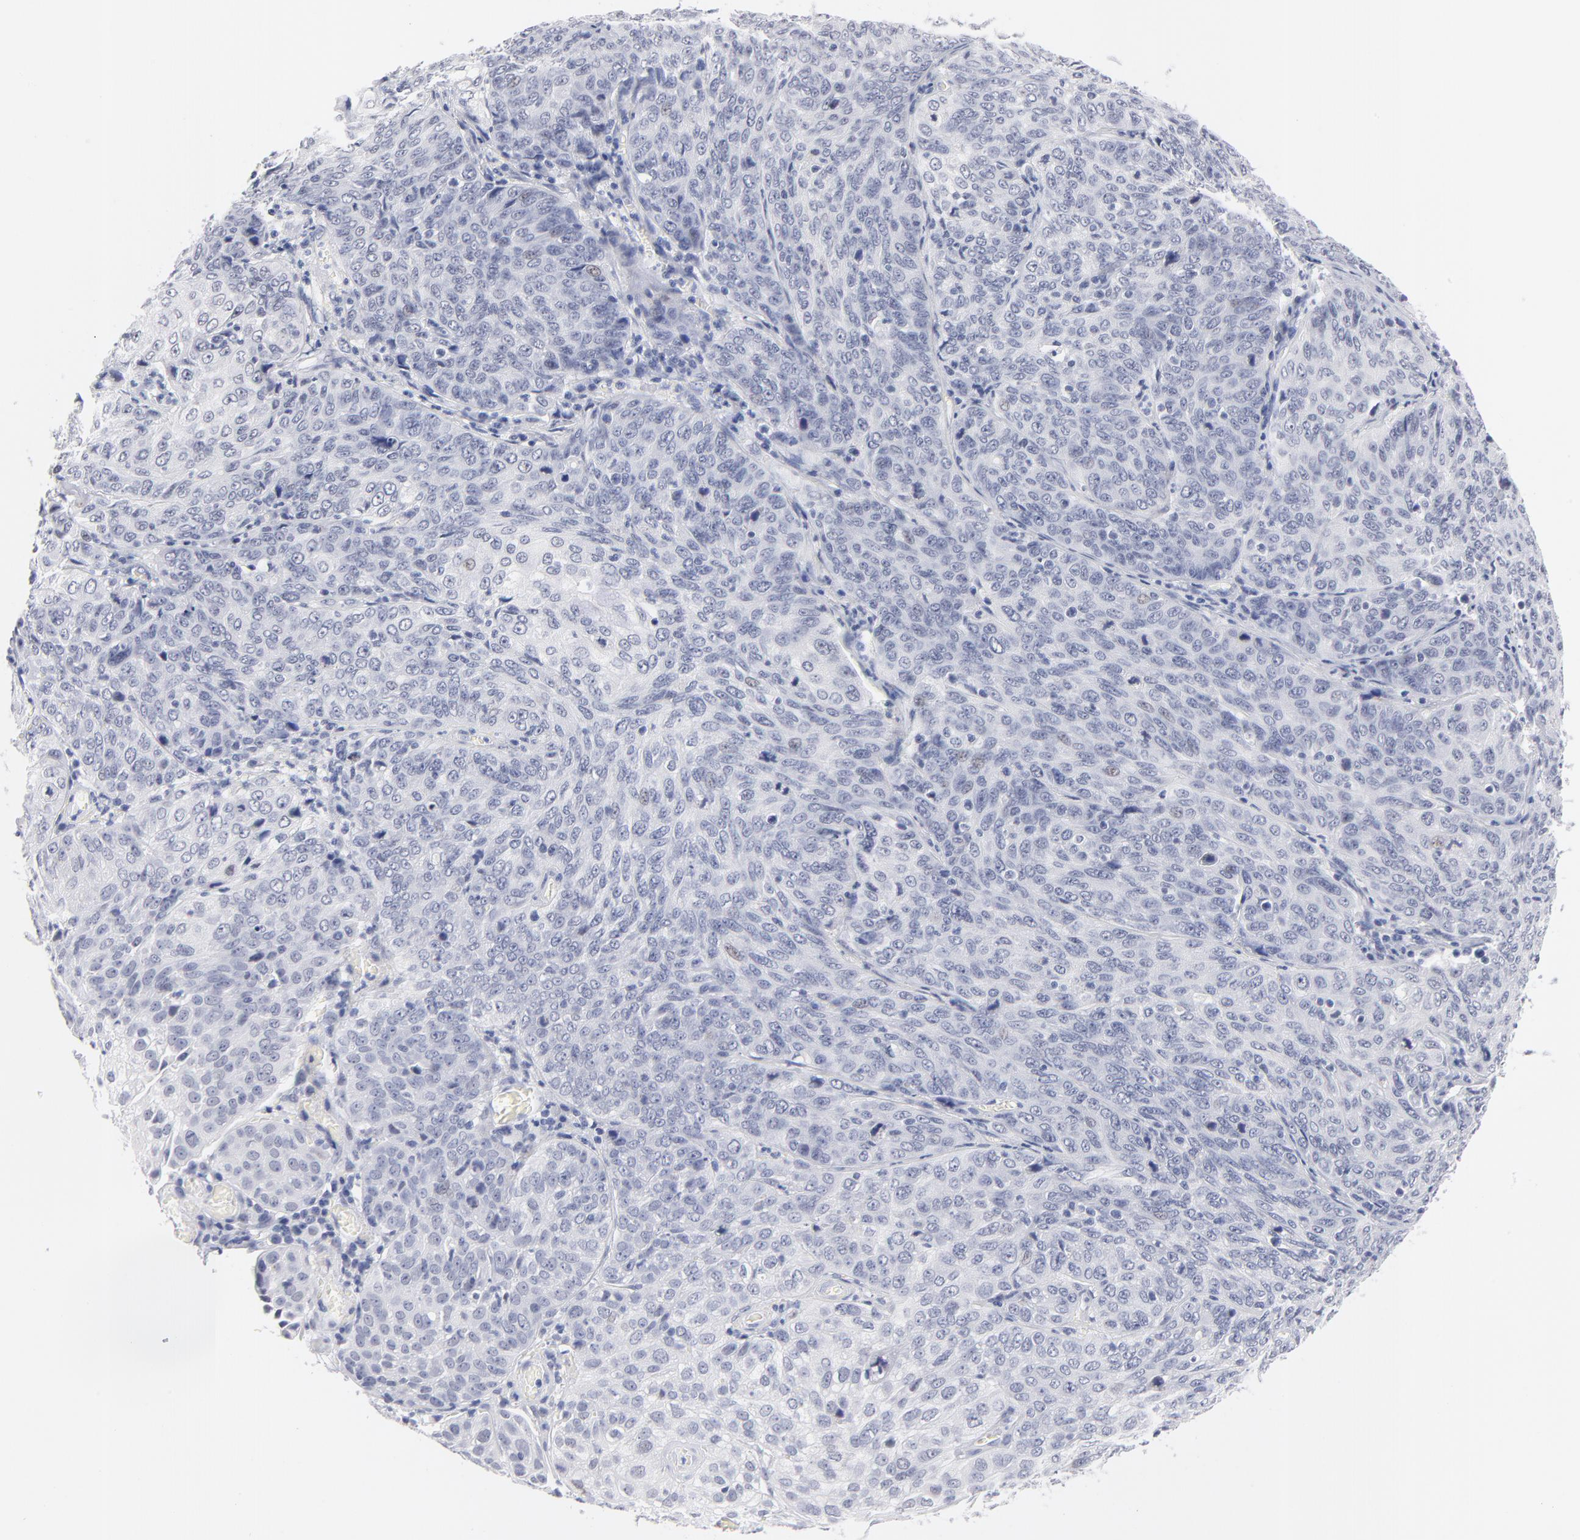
{"staining": {"intensity": "negative", "quantity": "none", "location": "none"}, "tissue": "cervical cancer", "cell_type": "Tumor cells", "image_type": "cancer", "snomed": [{"axis": "morphology", "description": "Squamous cell carcinoma, NOS"}, {"axis": "topography", "description": "Cervix"}], "caption": "IHC micrograph of human cervical squamous cell carcinoma stained for a protein (brown), which reveals no expression in tumor cells.", "gene": "KHNYN", "patient": {"sex": "female", "age": 38}}